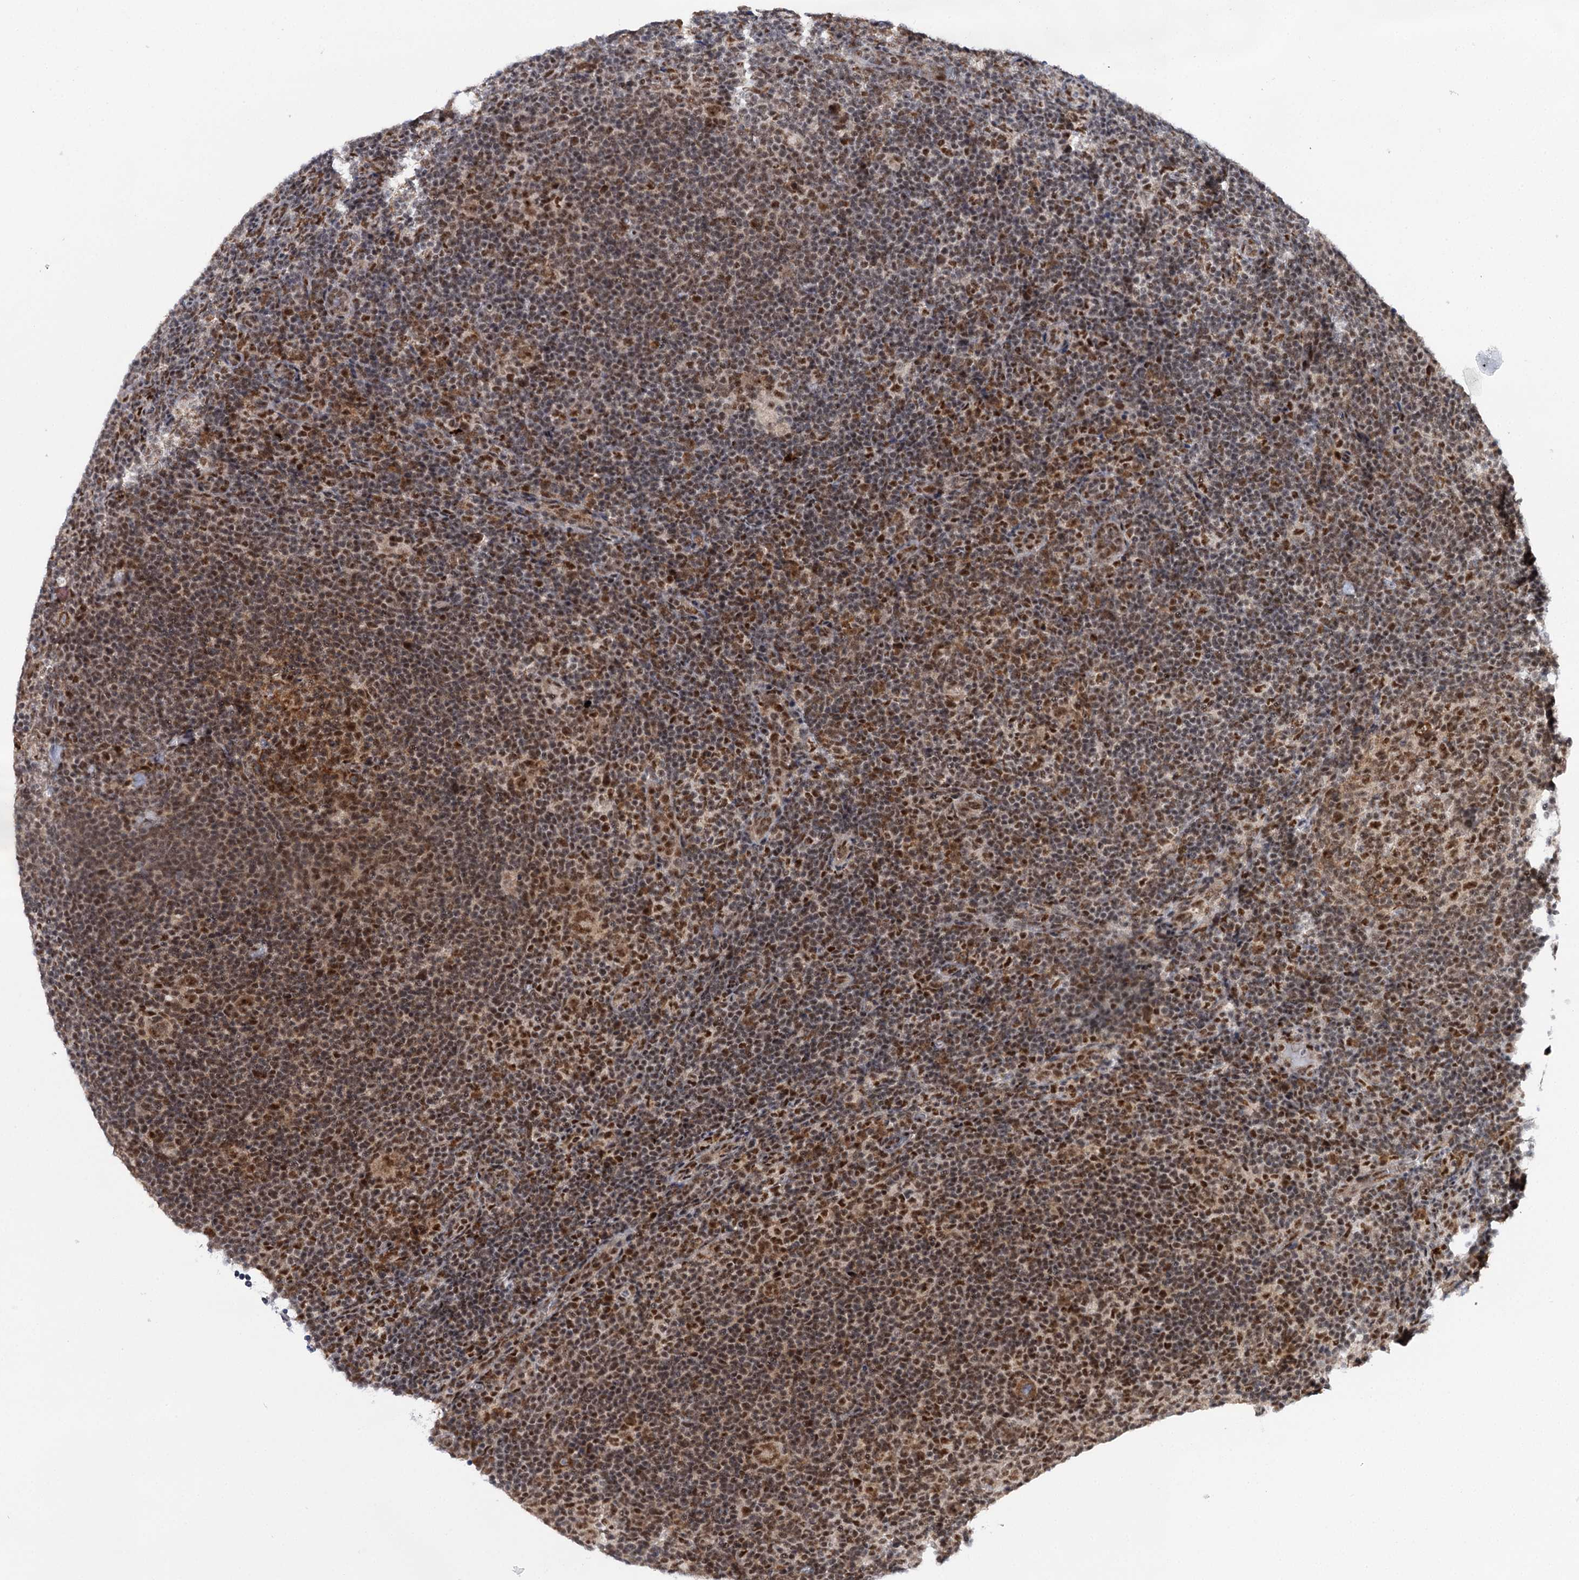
{"staining": {"intensity": "moderate", "quantity": ">75%", "location": "nuclear"}, "tissue": "lymphoma", "cell_type": "Tumor cells", "image_type": "cancer", "snomed": [{"axis": "morphology", "description": "Hodgkin's disease, NOS"}, {"axis": "topography", "description": "Lymph node"}], "caption": "The micrograph displays a brown stain indicating the presence of a protein in the nuclear of tumor cells in Hodgkin's disease.", "gene": "BUD13", "patient": {"sex": "female", "age": 57}}